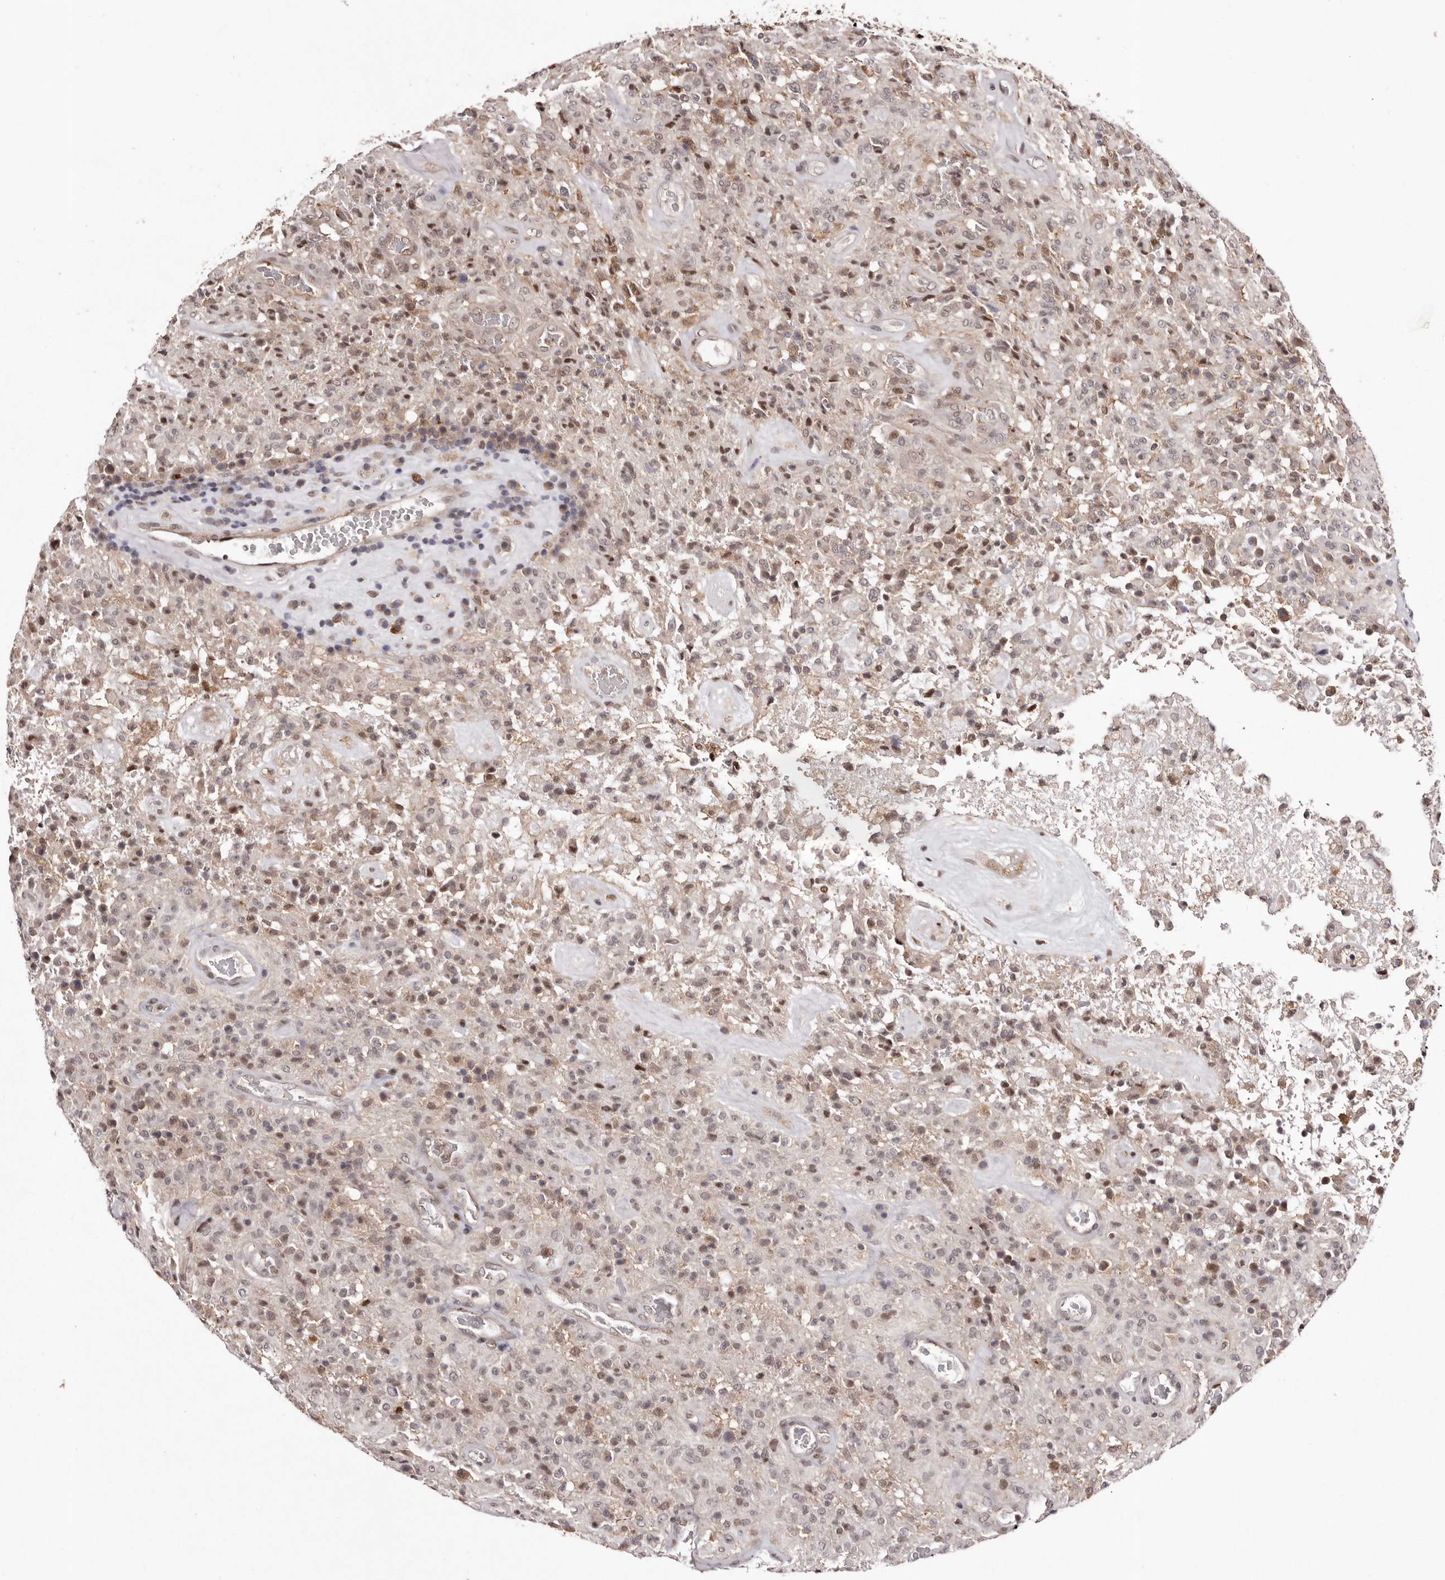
{"staining": {"intensity": "weak", "quantity": "25%-75%", "location": "cytoplasmic/membranous,nuclear"}, "tissue": "glioma", "cell_type": "Tumor cells", "image_type": "cancer", "snomed": [{"axis": "morphology", "description": "Glioma, malignant, High grade"}, {"axis": "topography", "description": "Brain"}], "caption": "Immunohistochemical staining of human glioma displays weak cytoplasmic/membranous and nuclear protein positivity in about 25%-75% of tumor cells.", "gene": "FBXO5", "patient": {"sex": "female", "age": 57}}